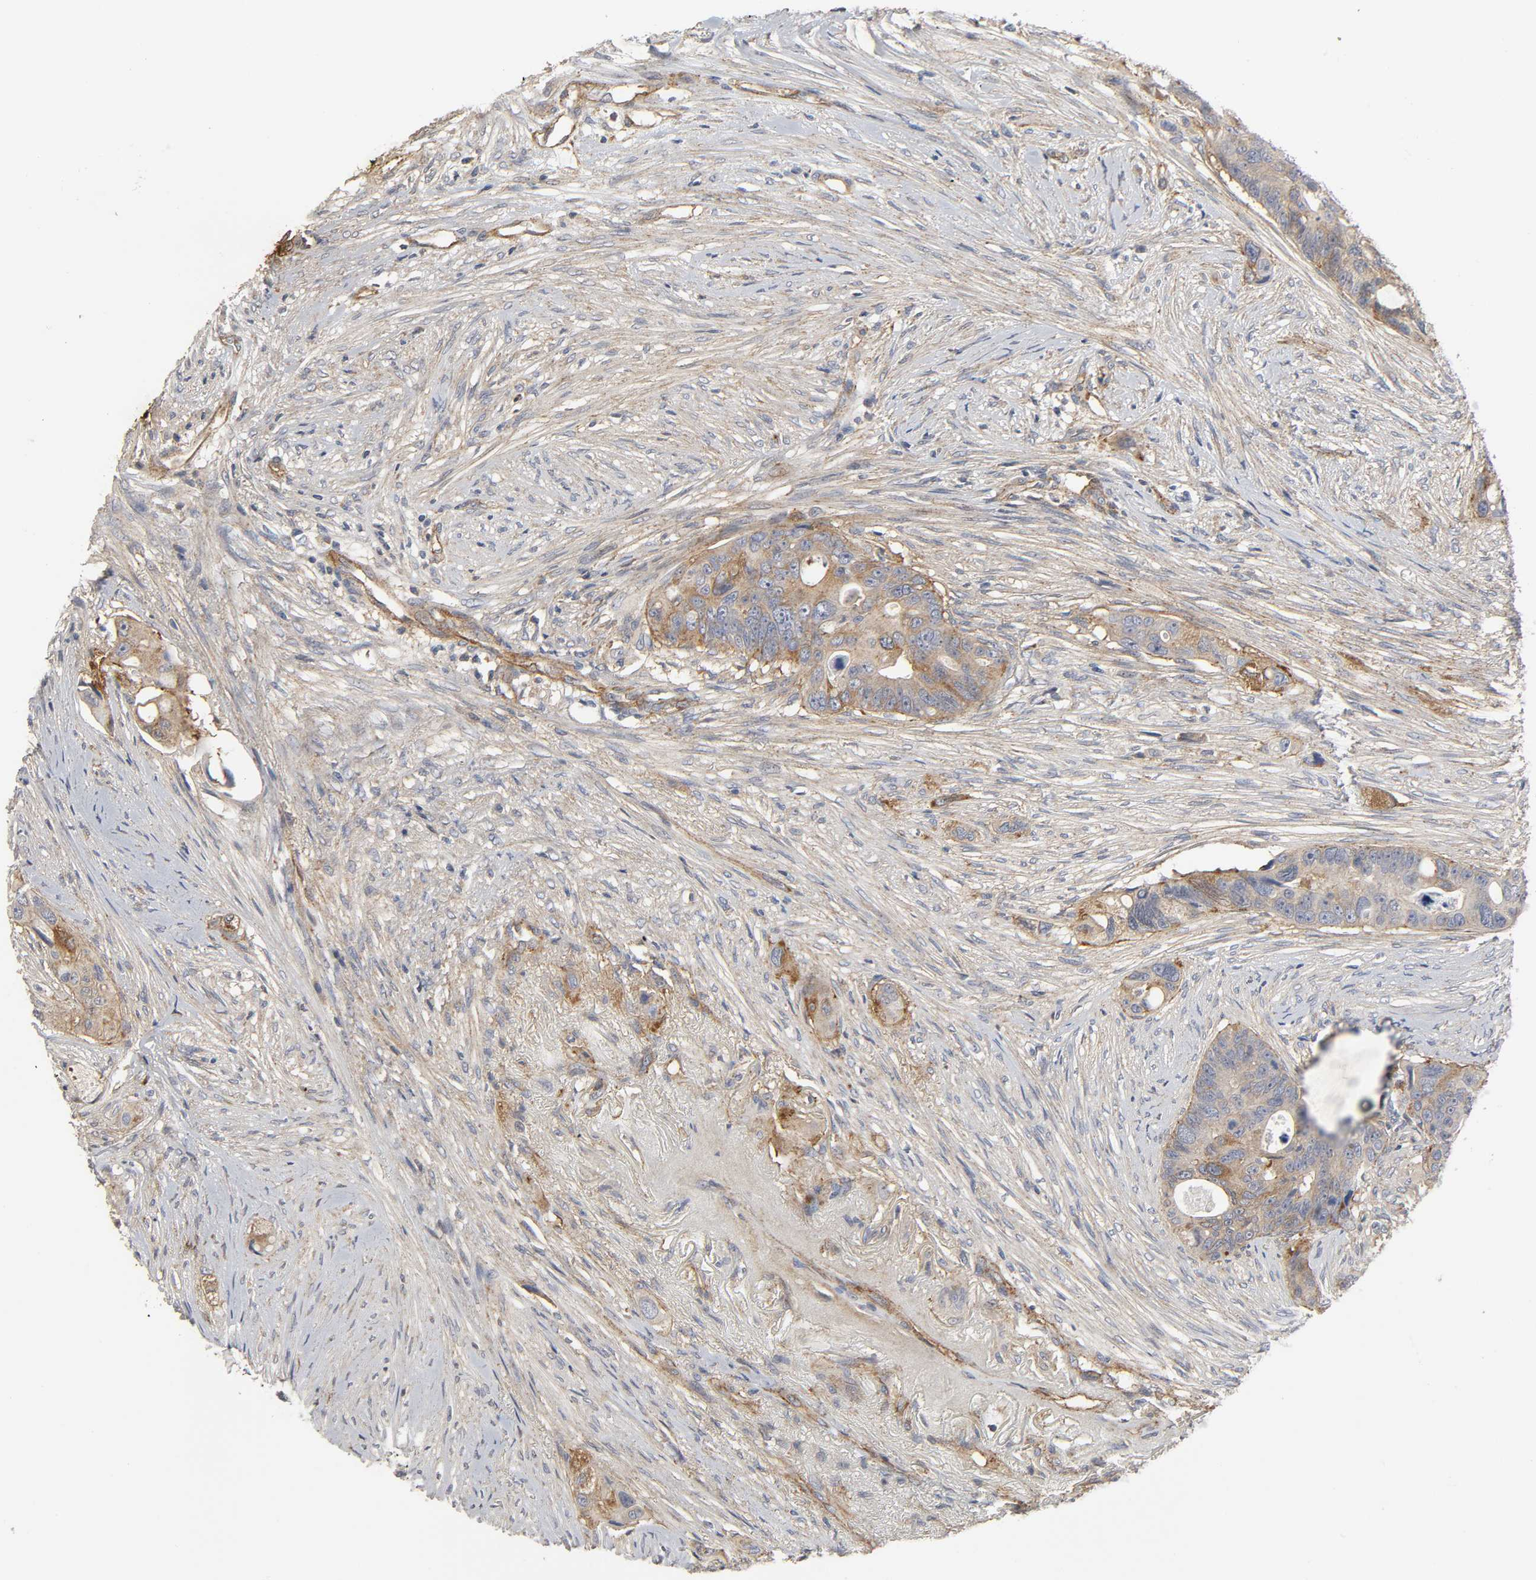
{"staining": {"intensity": "moderate", "quantity": ">75%", "location": "cytoplasmic/membranous"}, "tissue": "colorectal cancer", "cell_type": "Tumor cells", "image_type": "cancer", "snomed": [{"axis": "morphology", "description": "Adenocarcinoma, NOS"}, {"axis": "topography", "description": "Colon"}], "caption": "This micrograph demonstrates colorectal cancer stained with immunohistochemistry to label a protein in brown. The cytoplasmic/membranous of tumor cells show moderate positivity for the protein. Nuclei are counter-stained blue.", "gene": "SH3GLB1", "patient": {"sex": "female", "age": 57}}